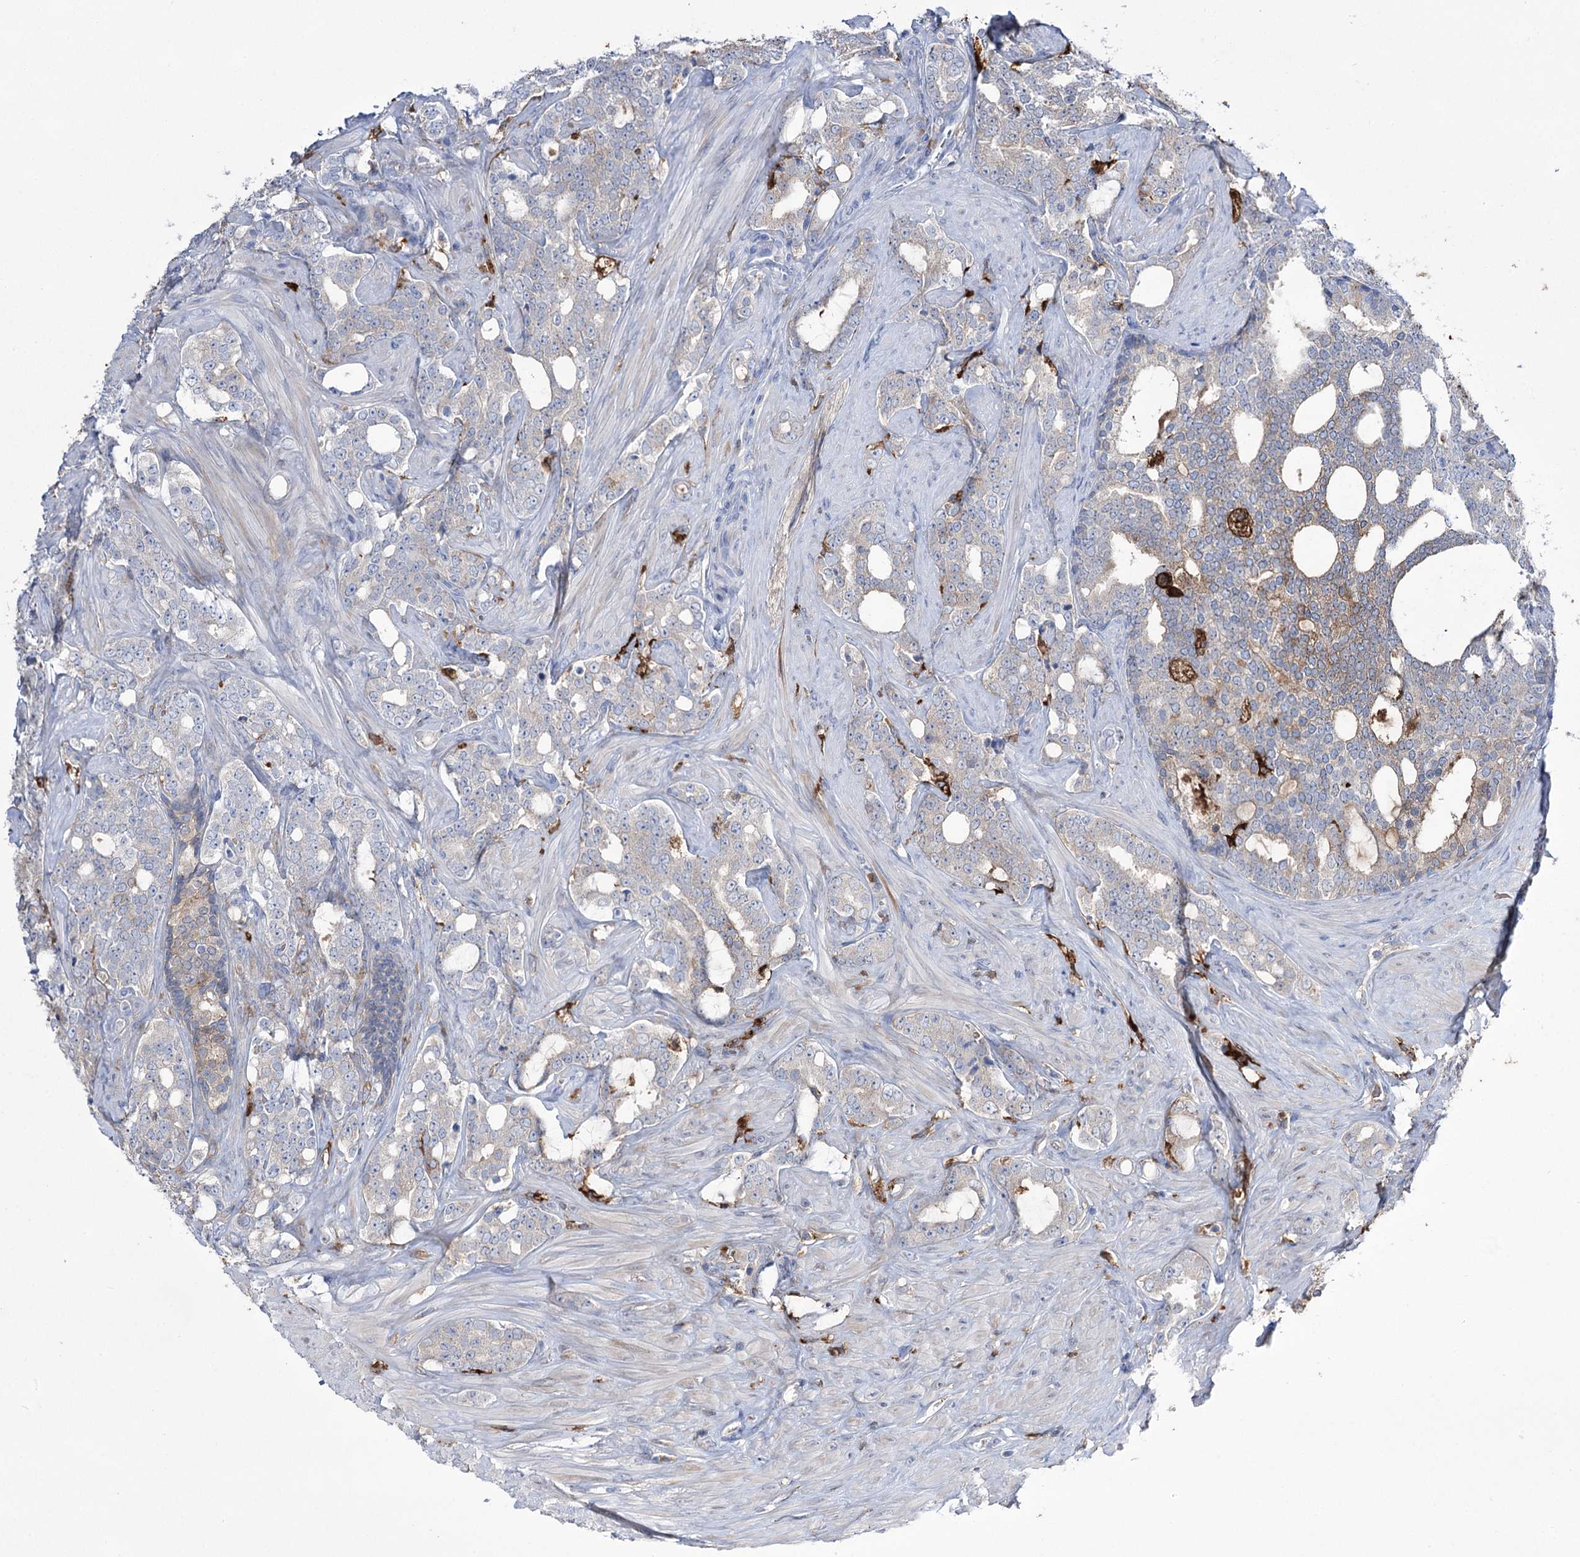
{"staining": {"intensity": "weak", "quantity": "25%-75%", "location": "cytoplasmic/membranous"}, "tissue": "prostate cancer", "cell_type": "Tumor cells", "image_type": "cancer", "snomed": [{"axis": "morphology", "description": "Adenocarcinoma, High grade"}, {"axis": "topography", "description": "Prostate"}], "caption": "Human prostate high-grade adenocarcinoma stained with a protein marker displays weak staining in tumor cells.", "gene": "ZNF622", "patient": {"sex": "male", "age": 64}}